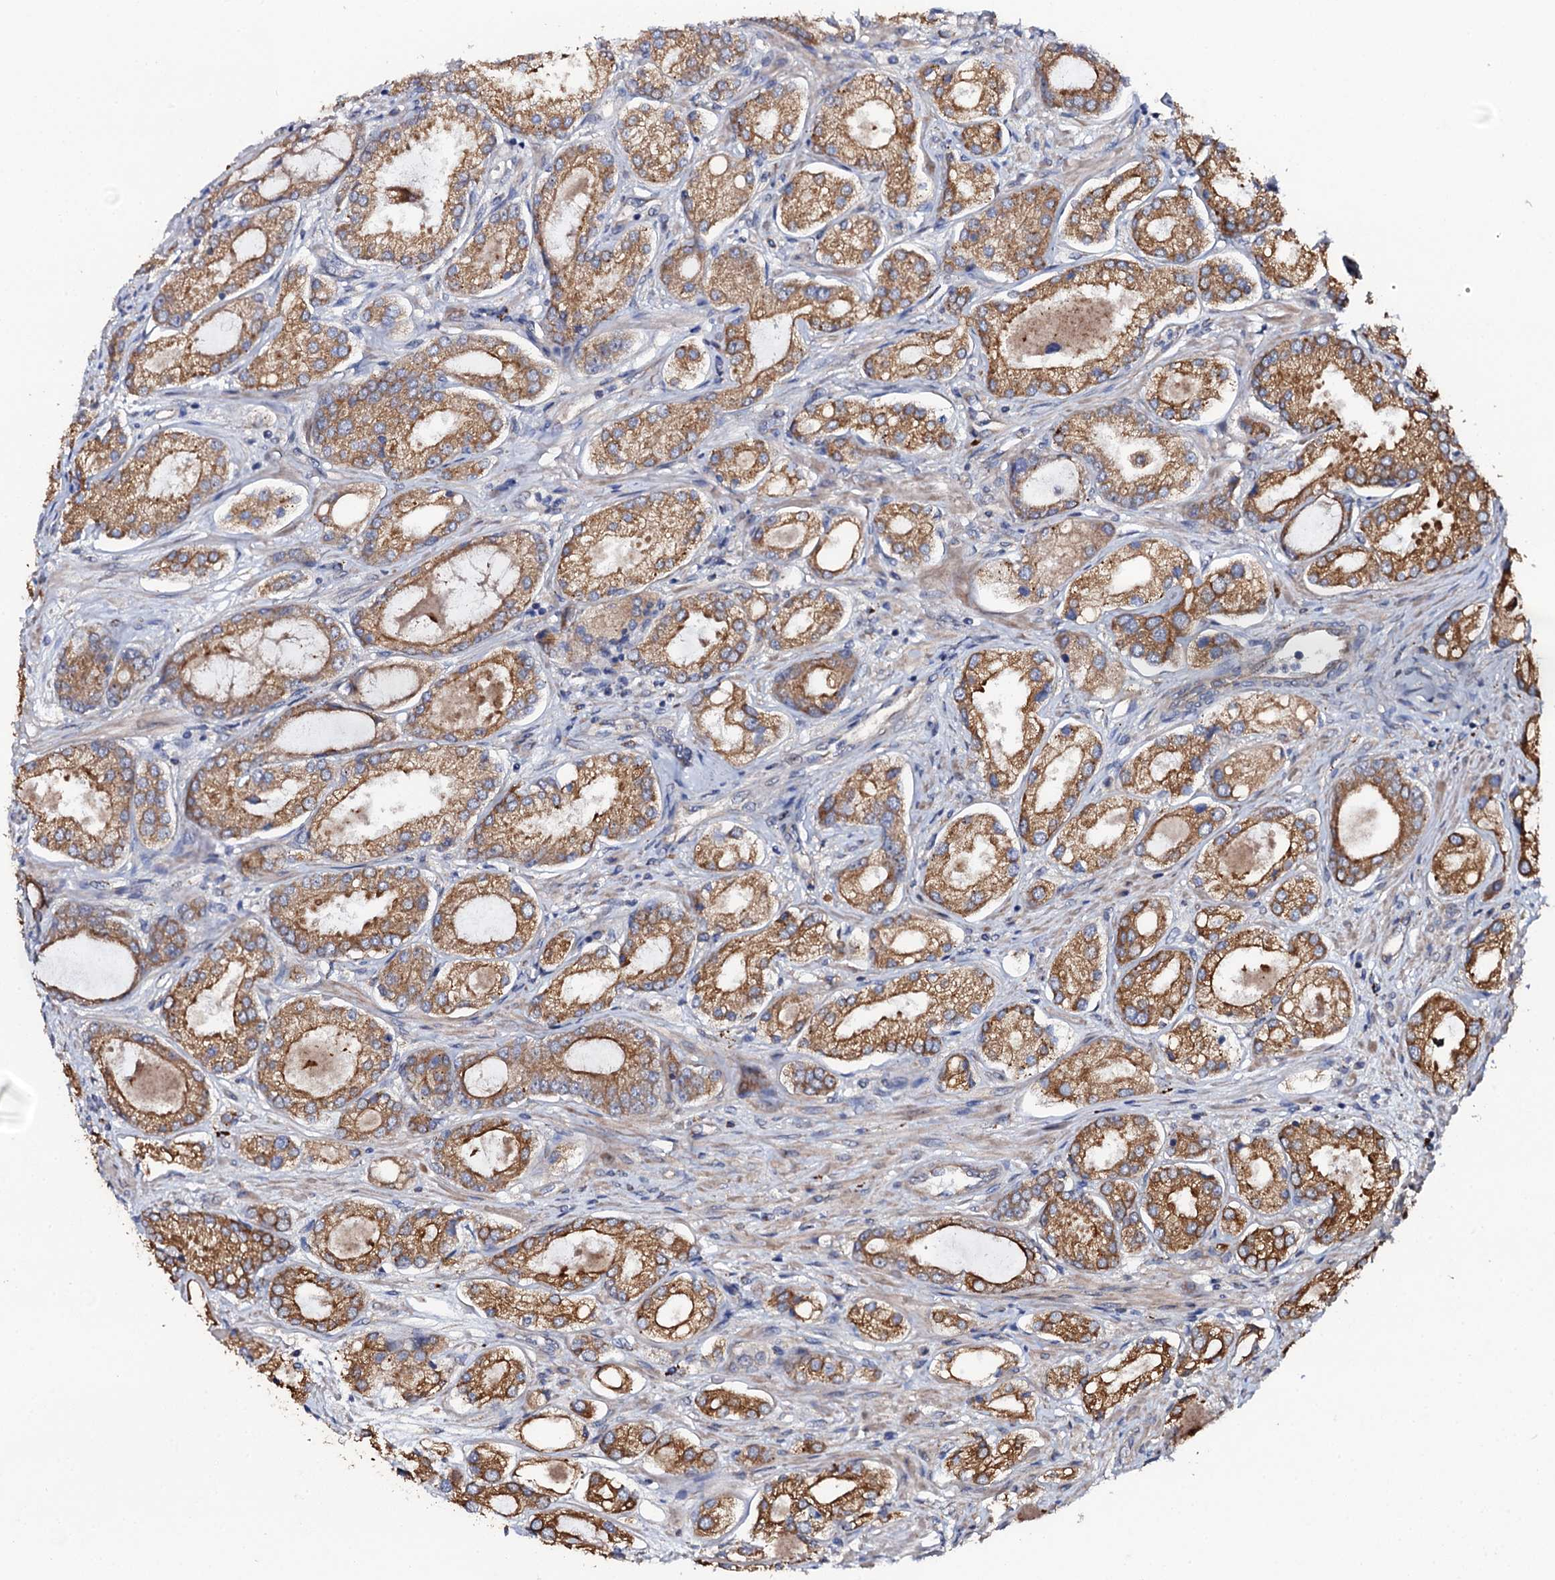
{"staining": {"intensity": "moderate", "quantity": ">75%", "location": "cytoplasmic/membranous"}, "tissue": "prostate cancer", "cell_type": "Tumor cells", "image_type": "cancer", "snomed": [{"axis": "morphology", "description": "Adenocarcinoma, Low grade"}, {"axis": "topography", "description": "Prostate"}], "caption": "Immunohistochemical staining of human prostate adenocarcinoma (low-grade) reveals medium levels of moderate cytoplasmic/membranous protein expression in about >75% of tumor cells.", "gene": "GLCE", "patient": {"sex": "male", "age": 68}}